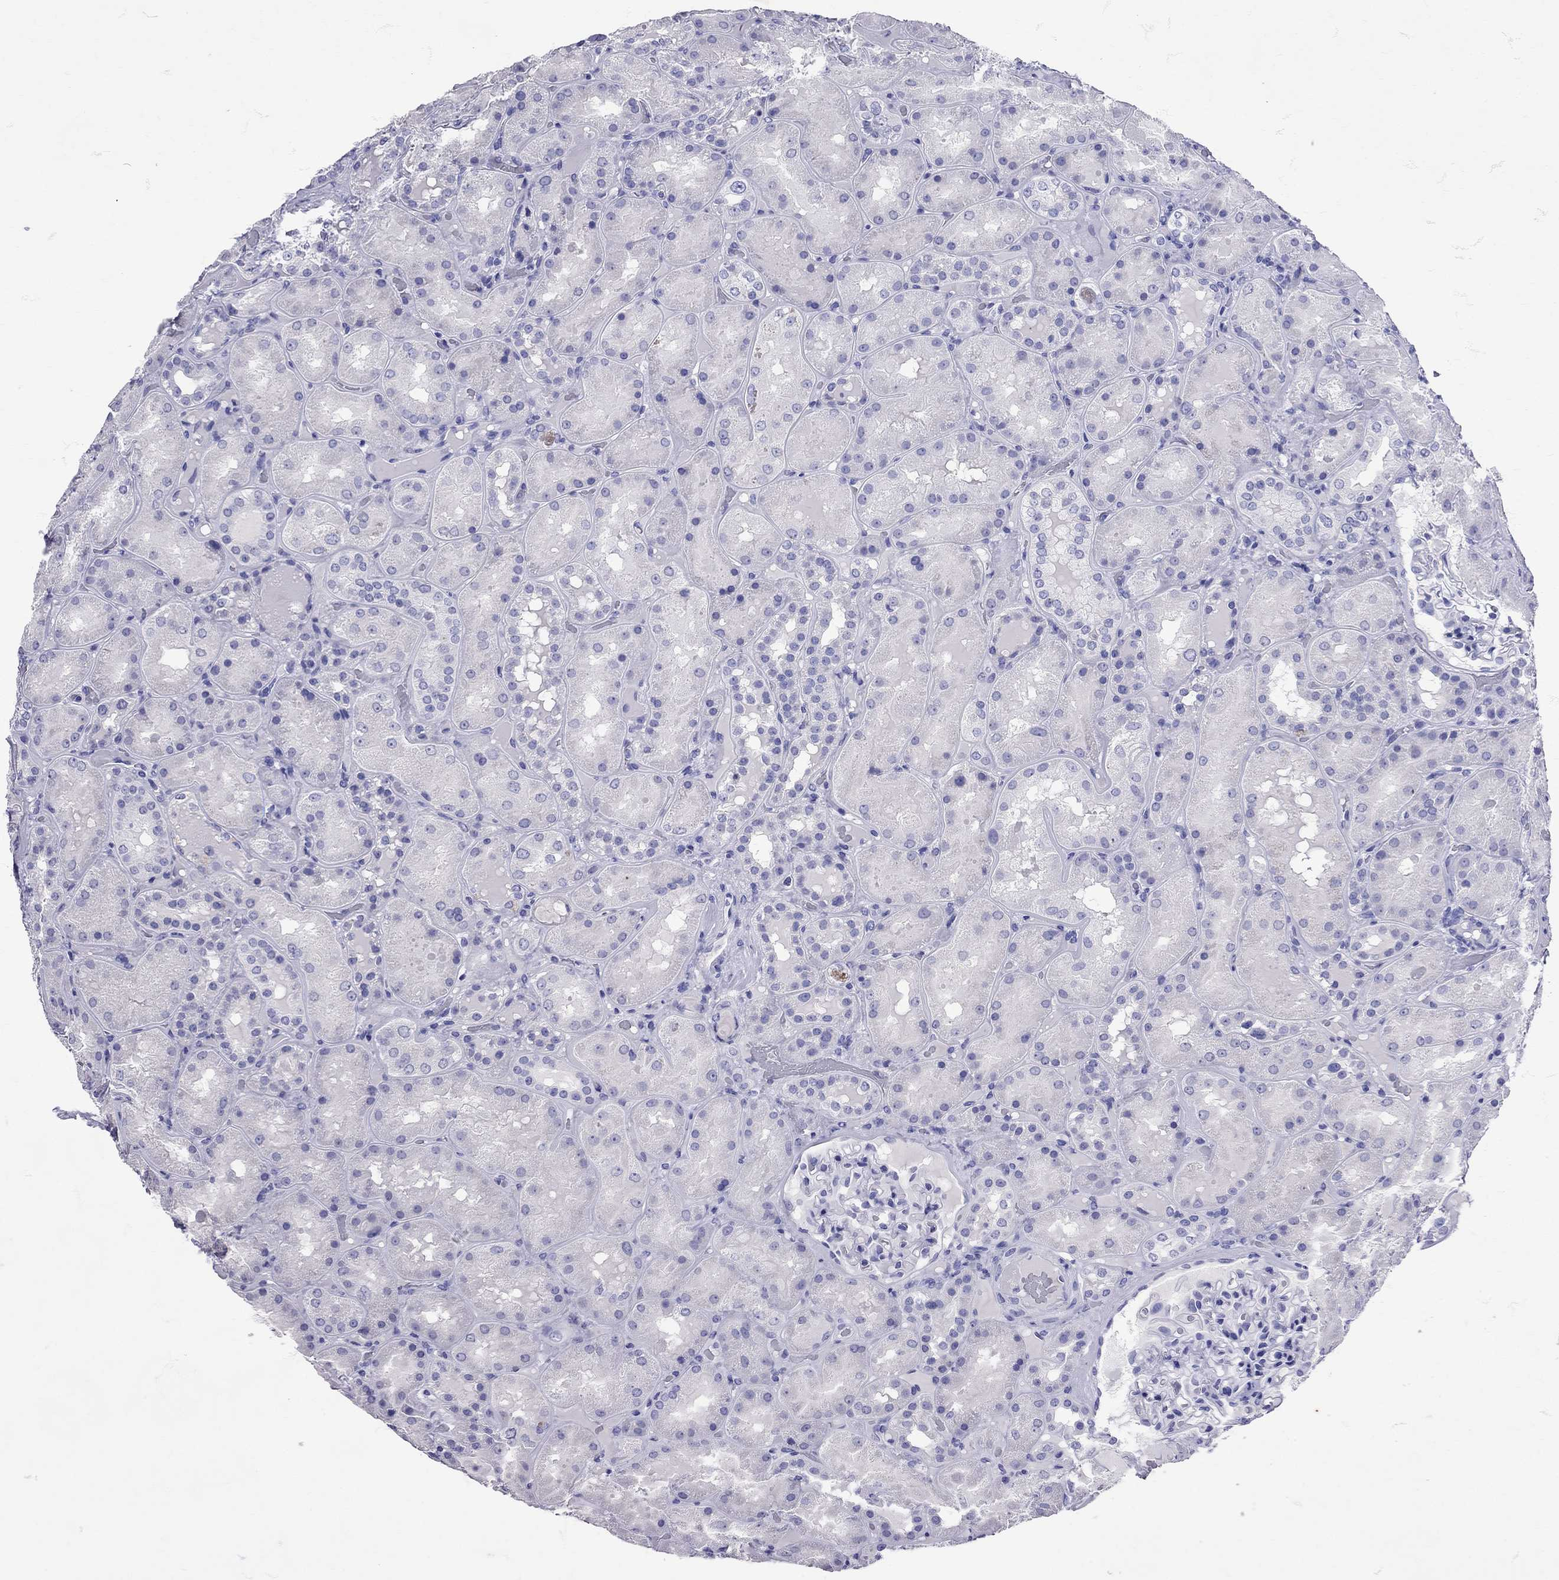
{"staining": {"intensity": "negative", "quantity": "none", "location": "none"}, "tissue": "kidney", "cell_type": "Cells in glomeruli", "image_type": "normal", "snomed": [{"axis": "morphology", "description": "Normal tissue, NOS"}, {"axis": "topography", "description": "Kidney"}], "caption": "Micrograph shows no protein positivity in cells in glomeruli of unremarkable kidney.", "gene": "AVP", "patient": {"sex": "male", "age": 73}}